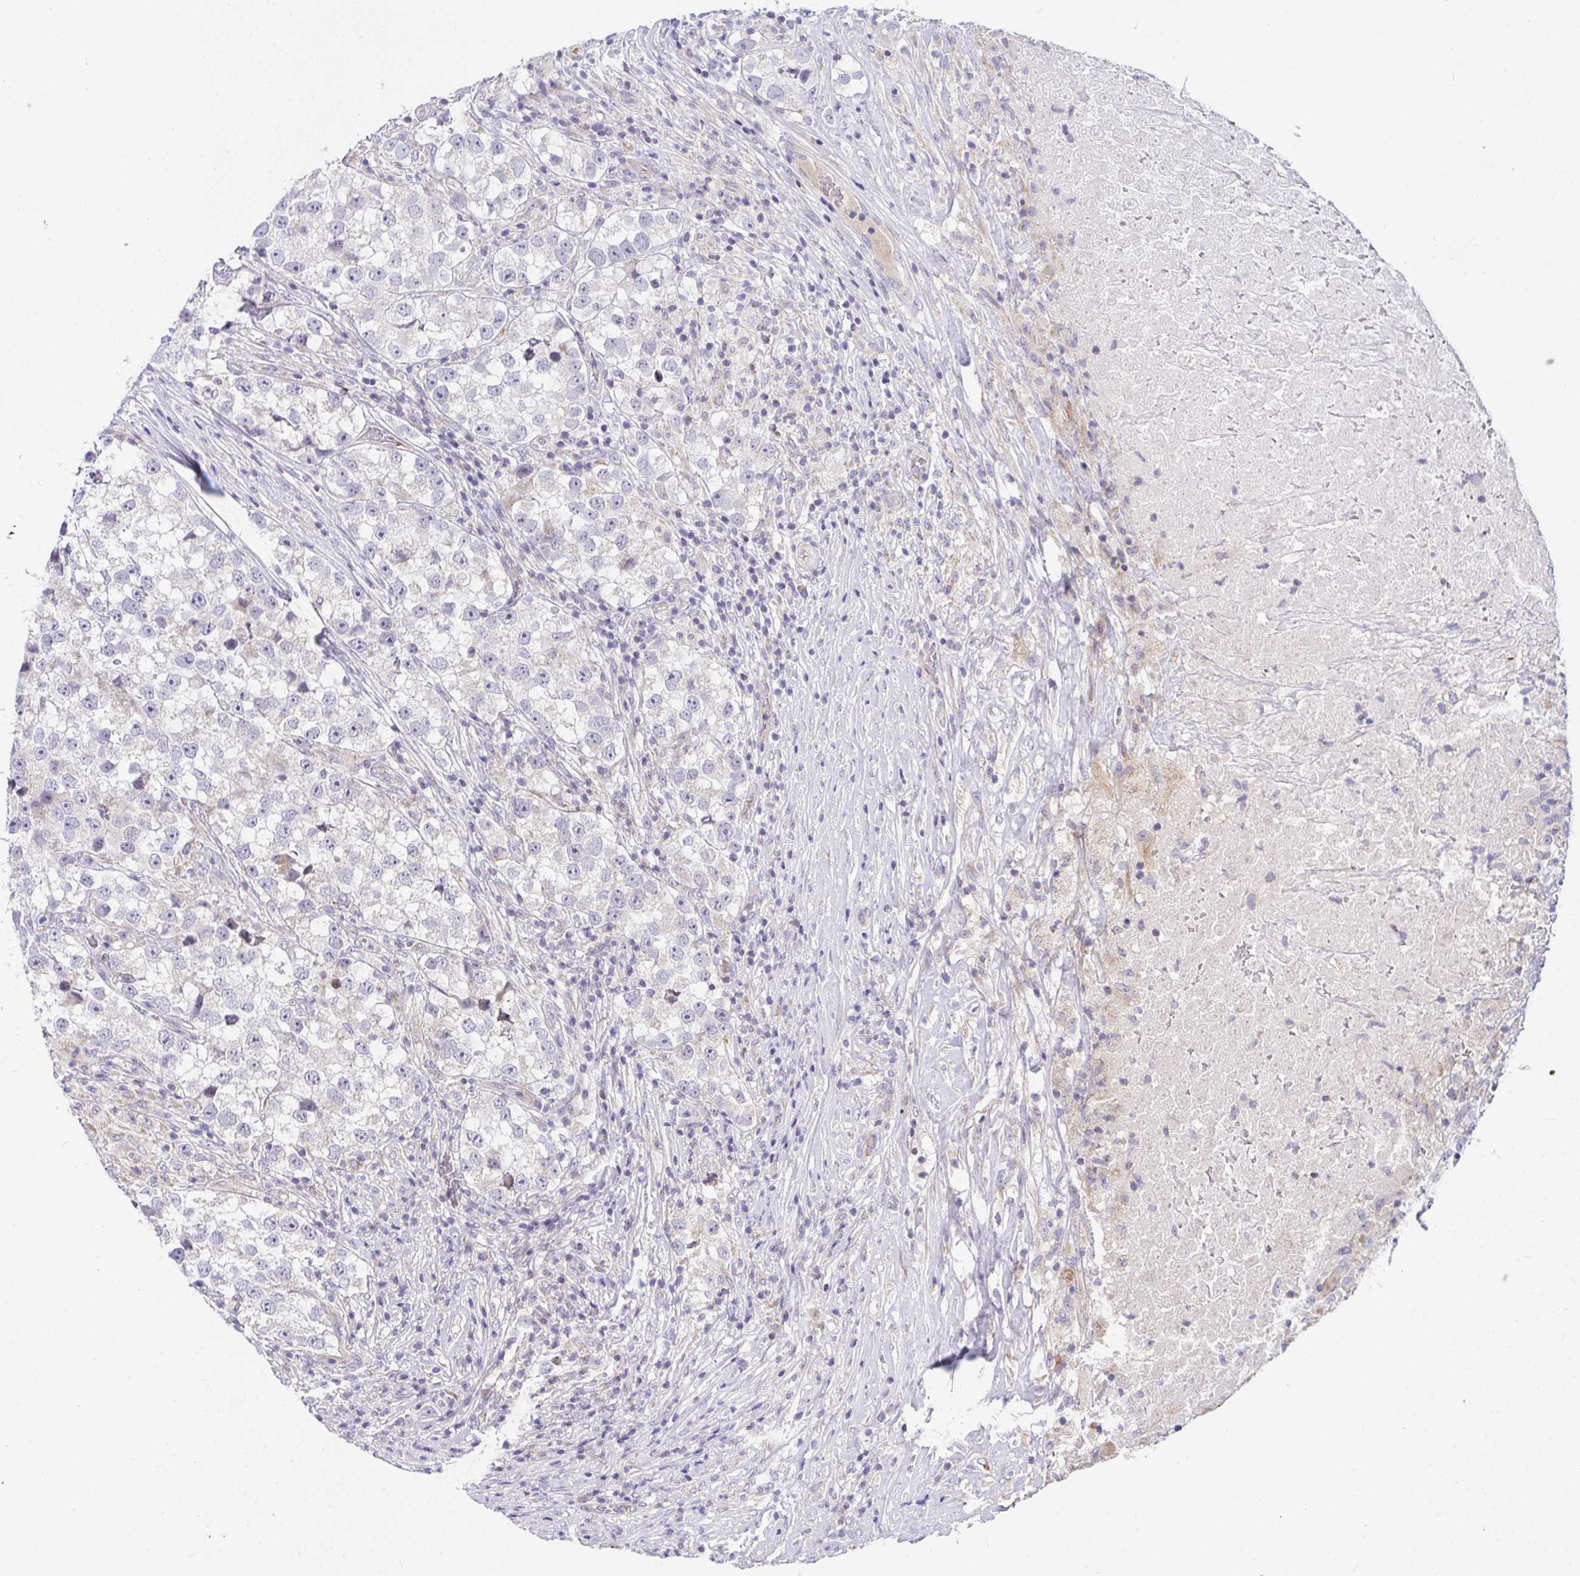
{"staining": {"intensity": "negative", "quantity": "none", "location": "none"}, "tissue": "testis cancer", "cell_type": "Tumor cells", "image_type": "cancer", "snomed": [{"axis": "morphology", "description": "Seminoma, NOS"}, {"axis": "topography", "description": "Testis"}], "caption": "Histopathology image shows no significant protein expression in tumor cells of testis cancer (seminoma).", "gene": "CEP63", "patient": {"sex": "male", "age": 46}}